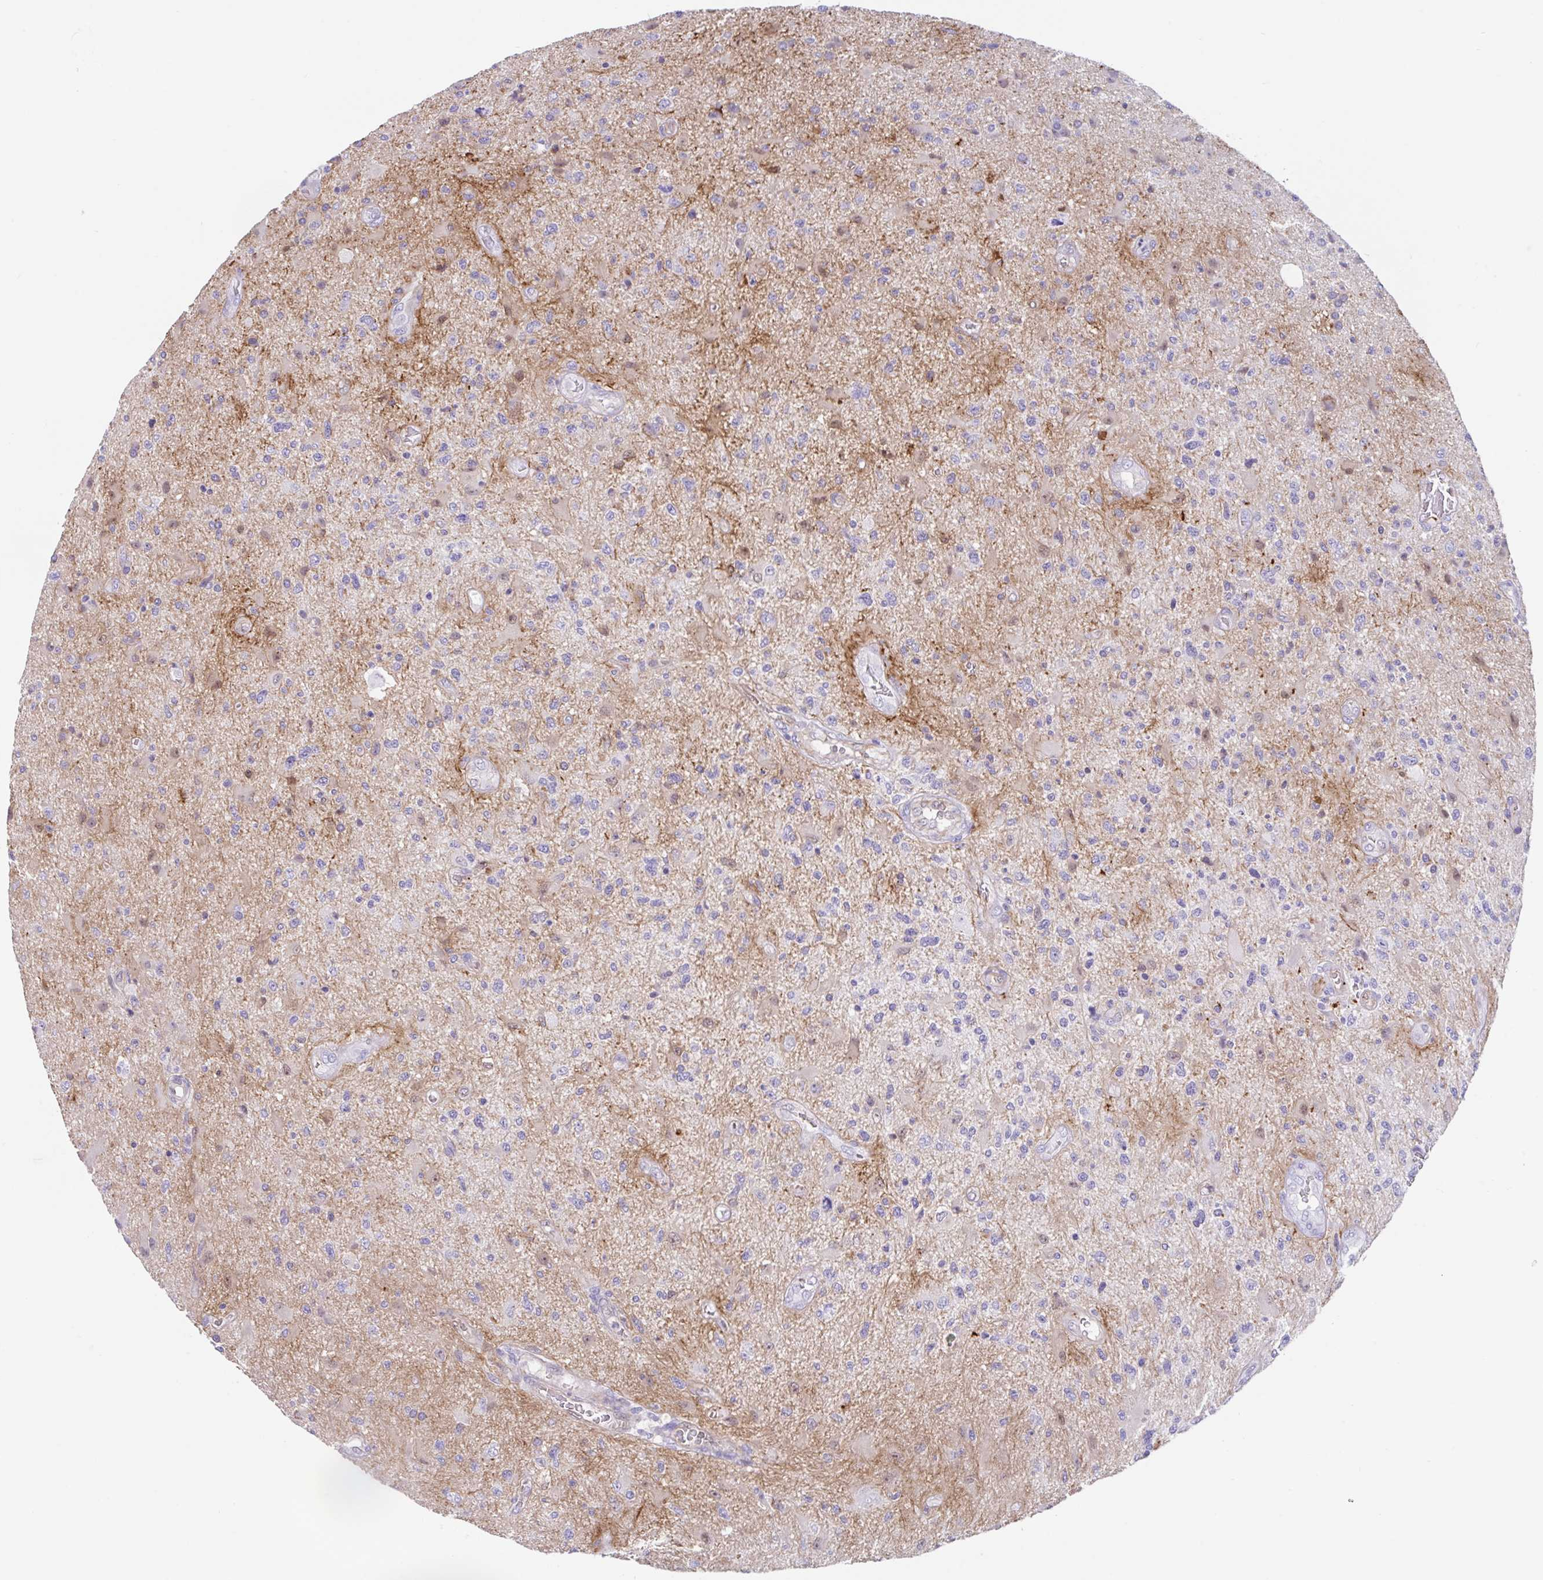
{"staining": {"intensity": "negative", "quantity": "none", "location": "none"}, "tissue": "glioma", "cell_type": "Tumor cells", "image_type": "cancer", "snomed": [{"axis": "morphology", "description": "Glioma, malignant, High grade"}, {"axis": "topography", "description": "Brain"}], "caption": "Immunohistochemical staining of human high-grade glioma (malignant) exhibits no significant staining in tumor cells.", "gene": "FAM107A", "patient": {"sex": "male", "age": 67}}